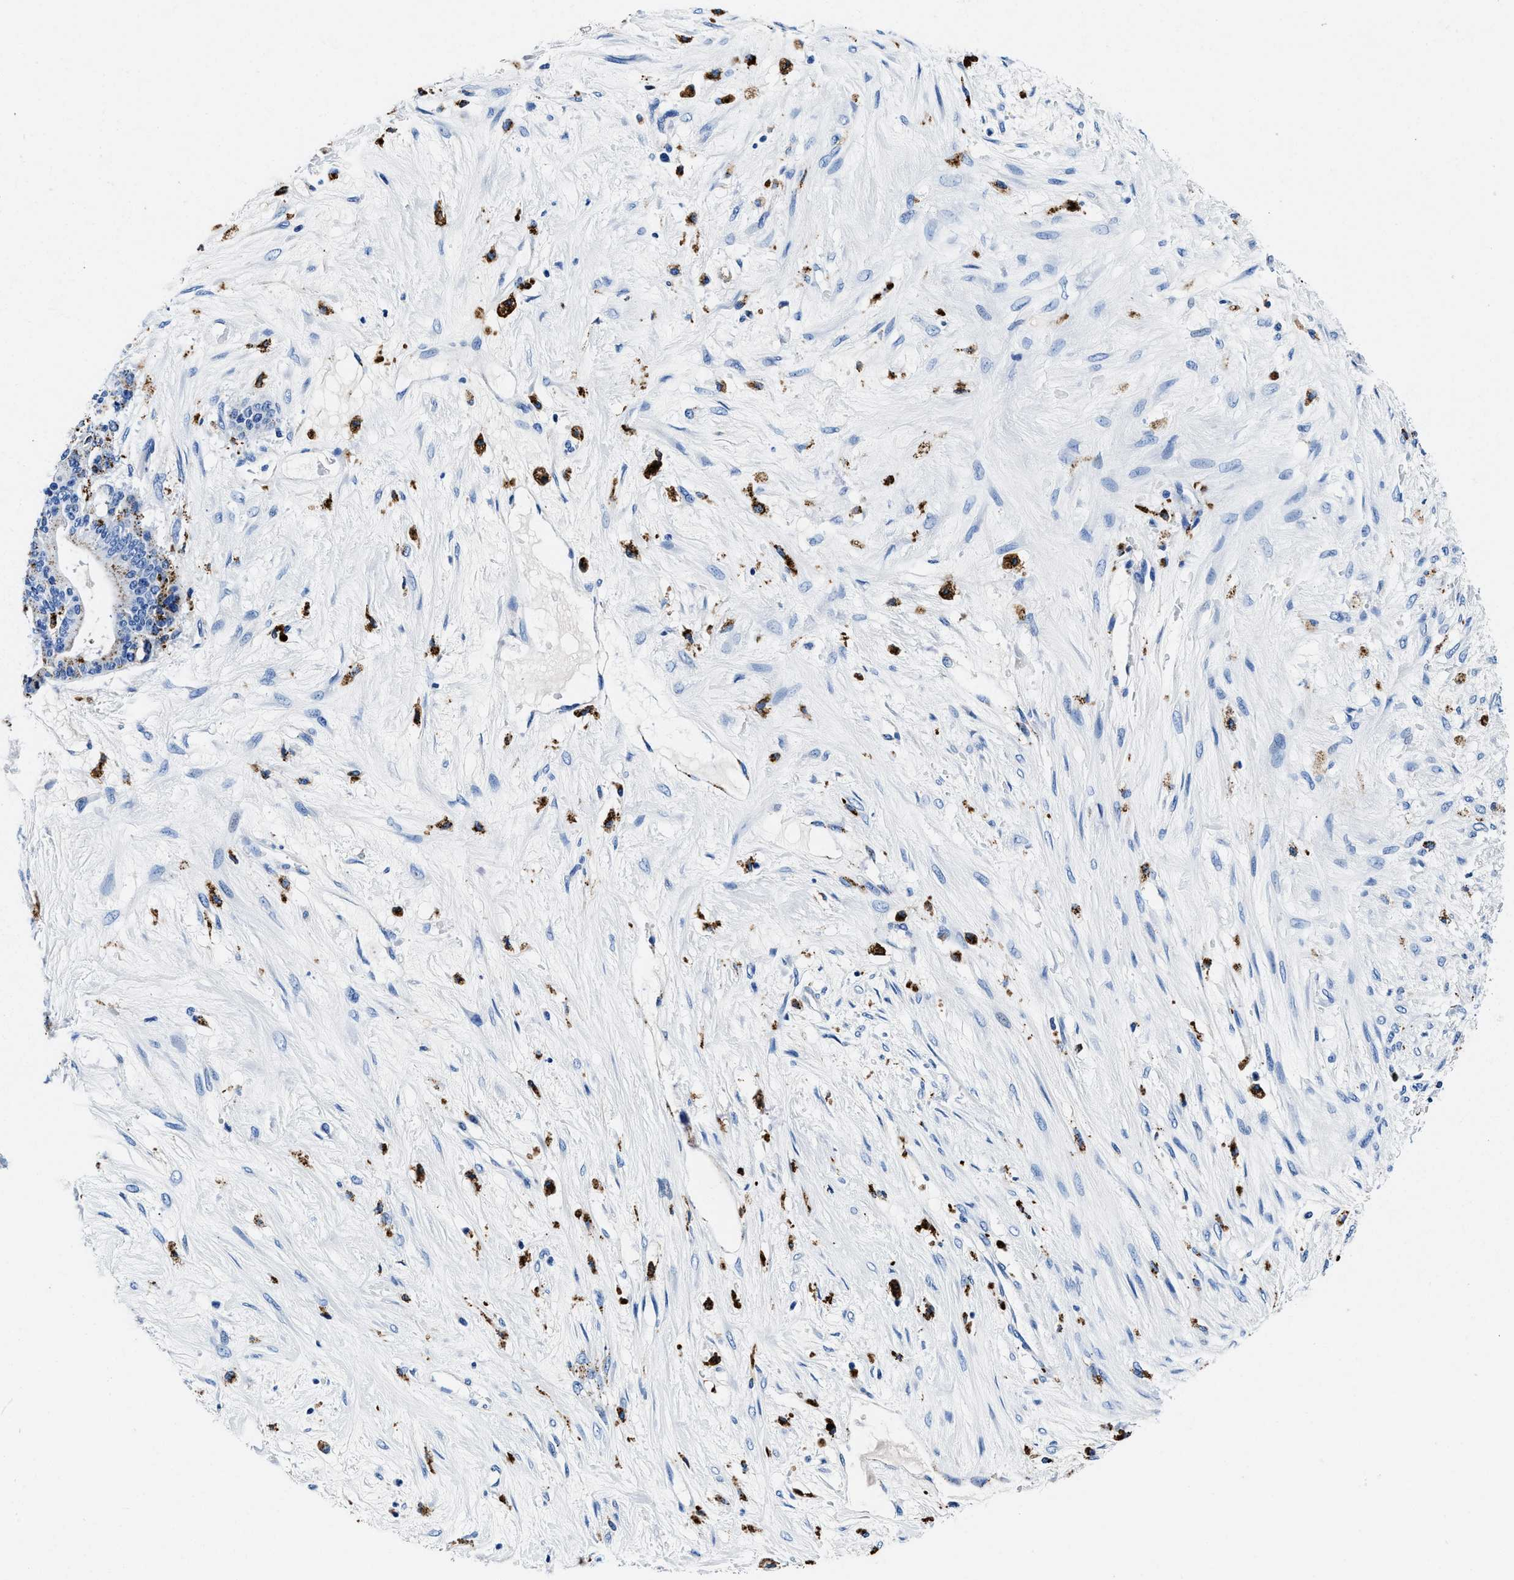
{"staining": {"intensity": "moderate", "quantity": "25%-75%", "location": "cytoplasmic/membranous"}, "tissue": "liver cancer", "cell_type": "Tumor cells", "image_type": "cancer", "snomed": [{"axis": "morphology", "description": "Cholangiocarcinoma"}, {"axis": "topography", "description": "Liver"}], "caption": "A micrograph of human liver cancer (cholangiocarcinoma) stained for a protein exhibits moderate cytoplasmic/membranous brown staining in tumor cells. Nuclei are stained in blue.", "gene": "OR14K1", "patient": {"sex": "female", "age": 73}}